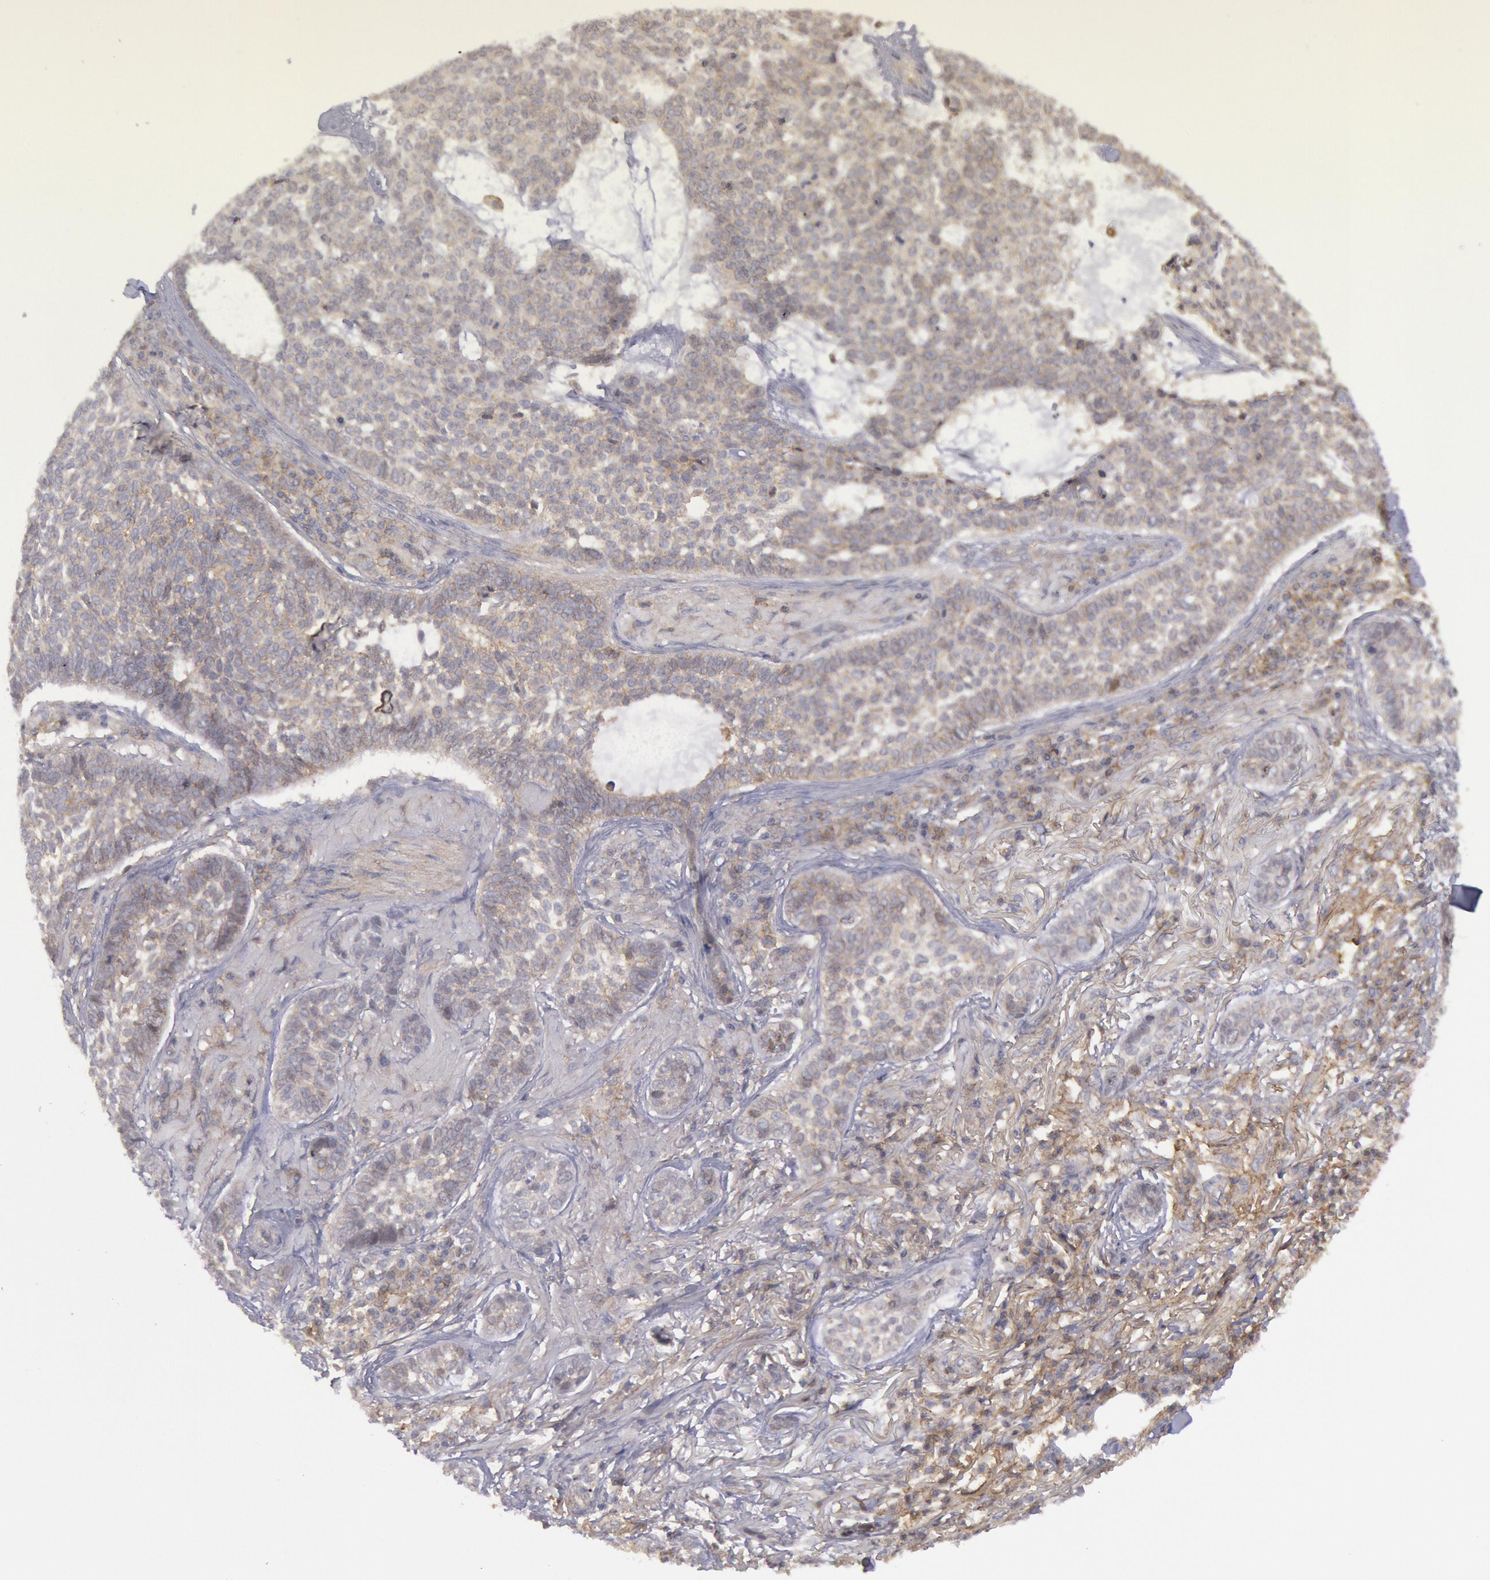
{"staining": {"intensity": "weak", "quantity": "25%-75%", "location": "cytoplasmic/membranous"}, "tissue": "skin cancer", "cell_type": "Tumor cells", "image_type": "cancer", "snomed": [{"axis": "morphology", "description": "Basal cell carcinoma"}, {"axis": "topography", "description": "Skin"}], "caption": "Immunohistochemical staining of human skin basal cell carcinoma exhibits low levels of weak cytoplasmic/membranous protein positivity in about 25%-75% of tumor cells. The staining was performed using DAB to visualize the protein expression in brown, while the nuclei were stained in blue with hematoxylin (Magnification: 20x).", "gene": "STX4", "patient": {"sex": "female", "age": 89}}